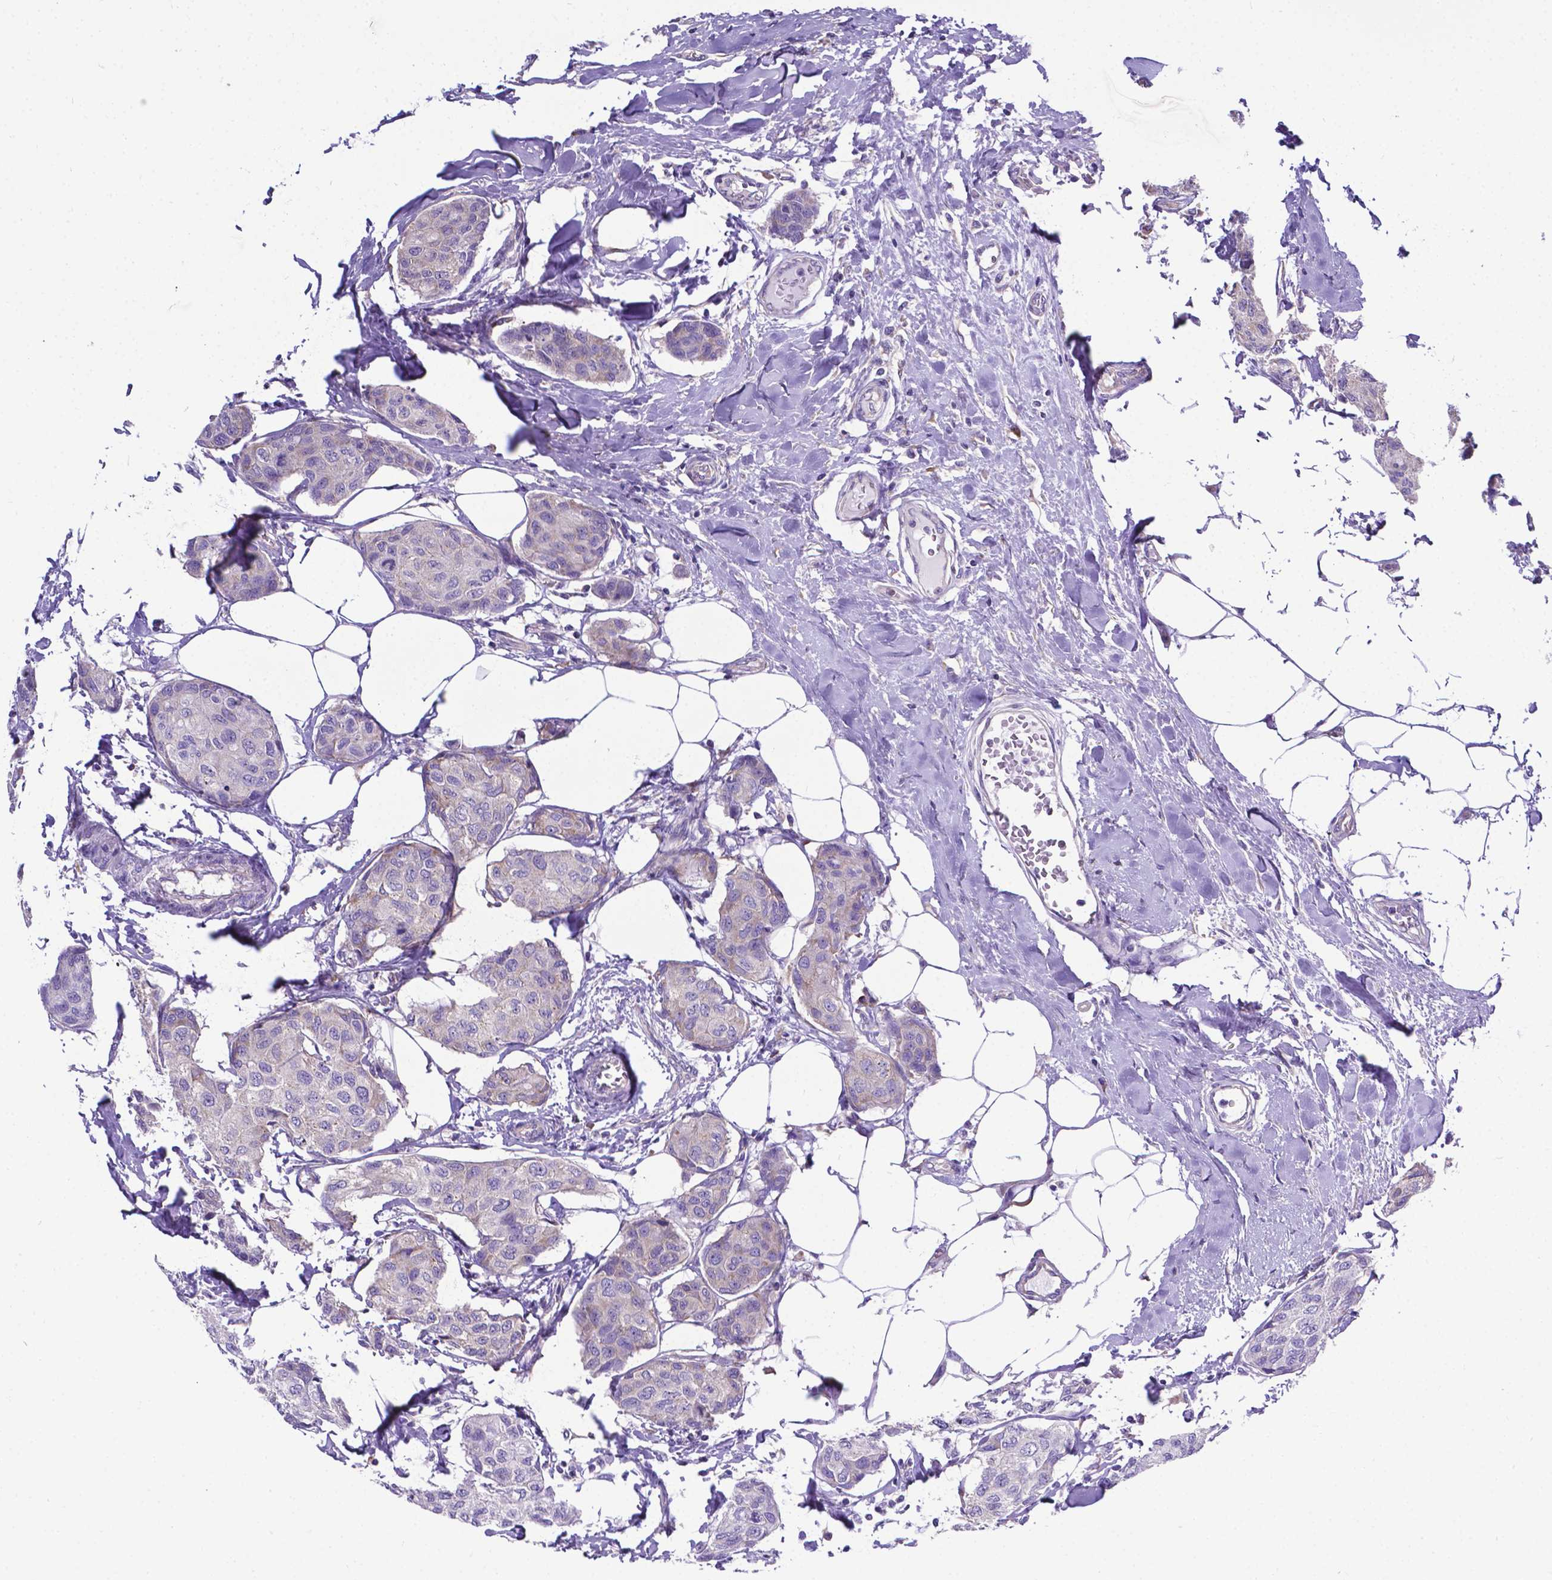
{"staining": {"intensity": "weak", "quantity": "25%-75%", "location": "cytoplasmic/membranous"}, "tissue": "breast cancer", "cell_type": "Tumor cells", "image_type": "cancer", "snomed": [{"axis": "morphology", "description": "Duct carcinoma"}, {"axis": "topography", "description": "Breast"}], "caption": "Tumor cells show low levels of weak cytoplasmic/membranous expression in about 25%-75% of cells in human breast intraductal carcinoma.", "gene": "RPL6", "patient": {"sex": "female", "age": 80}}